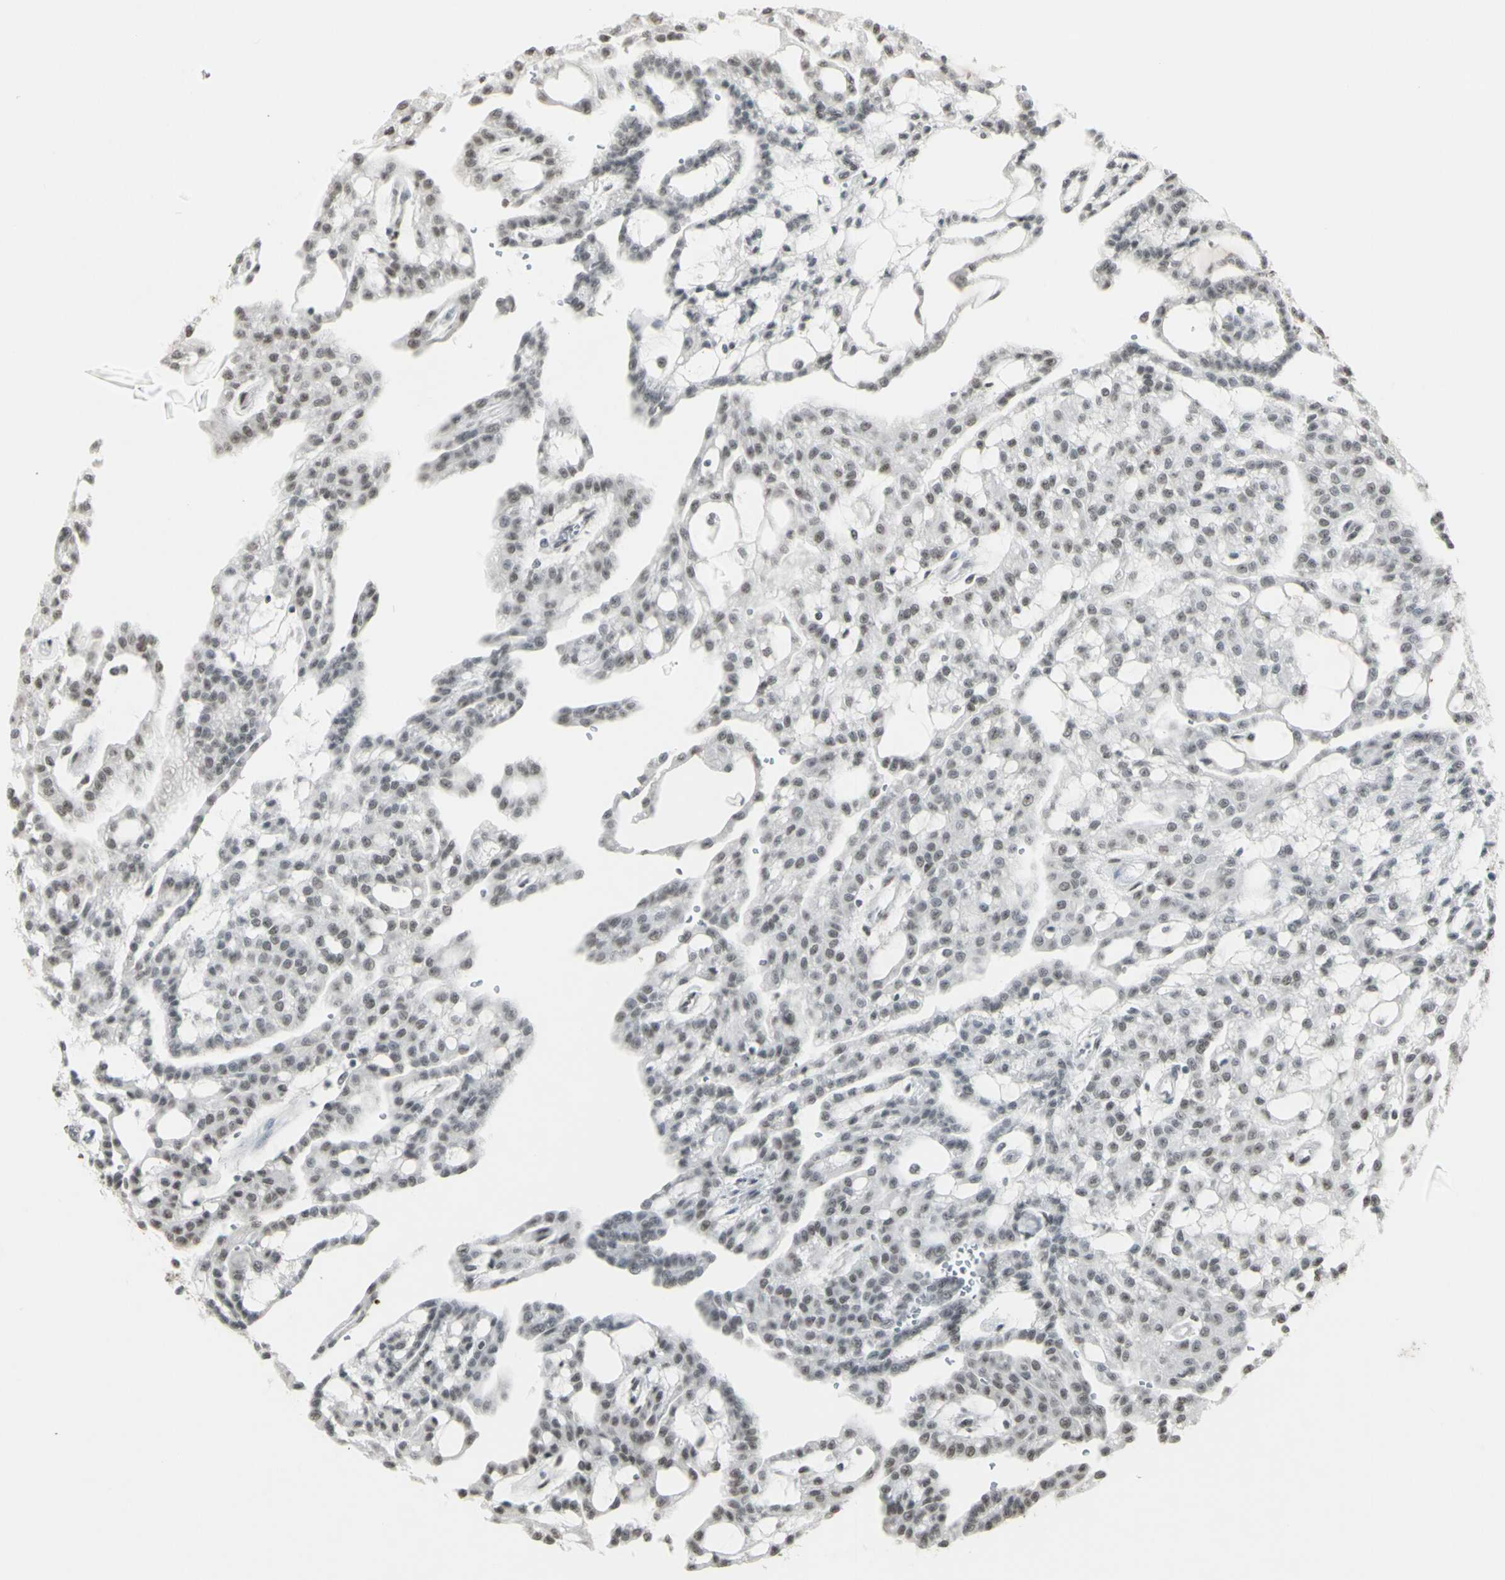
{"staining": {"intensity": "negative", "quantity": "none", "location": "none"}, "tissue": "renal cancer", "cell_type": "Tumor cells", "image_type": "cancer", "snomed": [{"axis": "morphology", "description": "Adenocarcinoma, NOS"}, {"axis": "topography", "description": "Kidney"}], "caption": "A photomicrograph of adenocarcinoma (renal) stained for a protein shows no brown staining in tumor cells. (Brightfield microscopy of DAB immunohistochemistry at high magnification).", "gene": "TRIM28", "patient": {"sex": "male", "age": 63}}